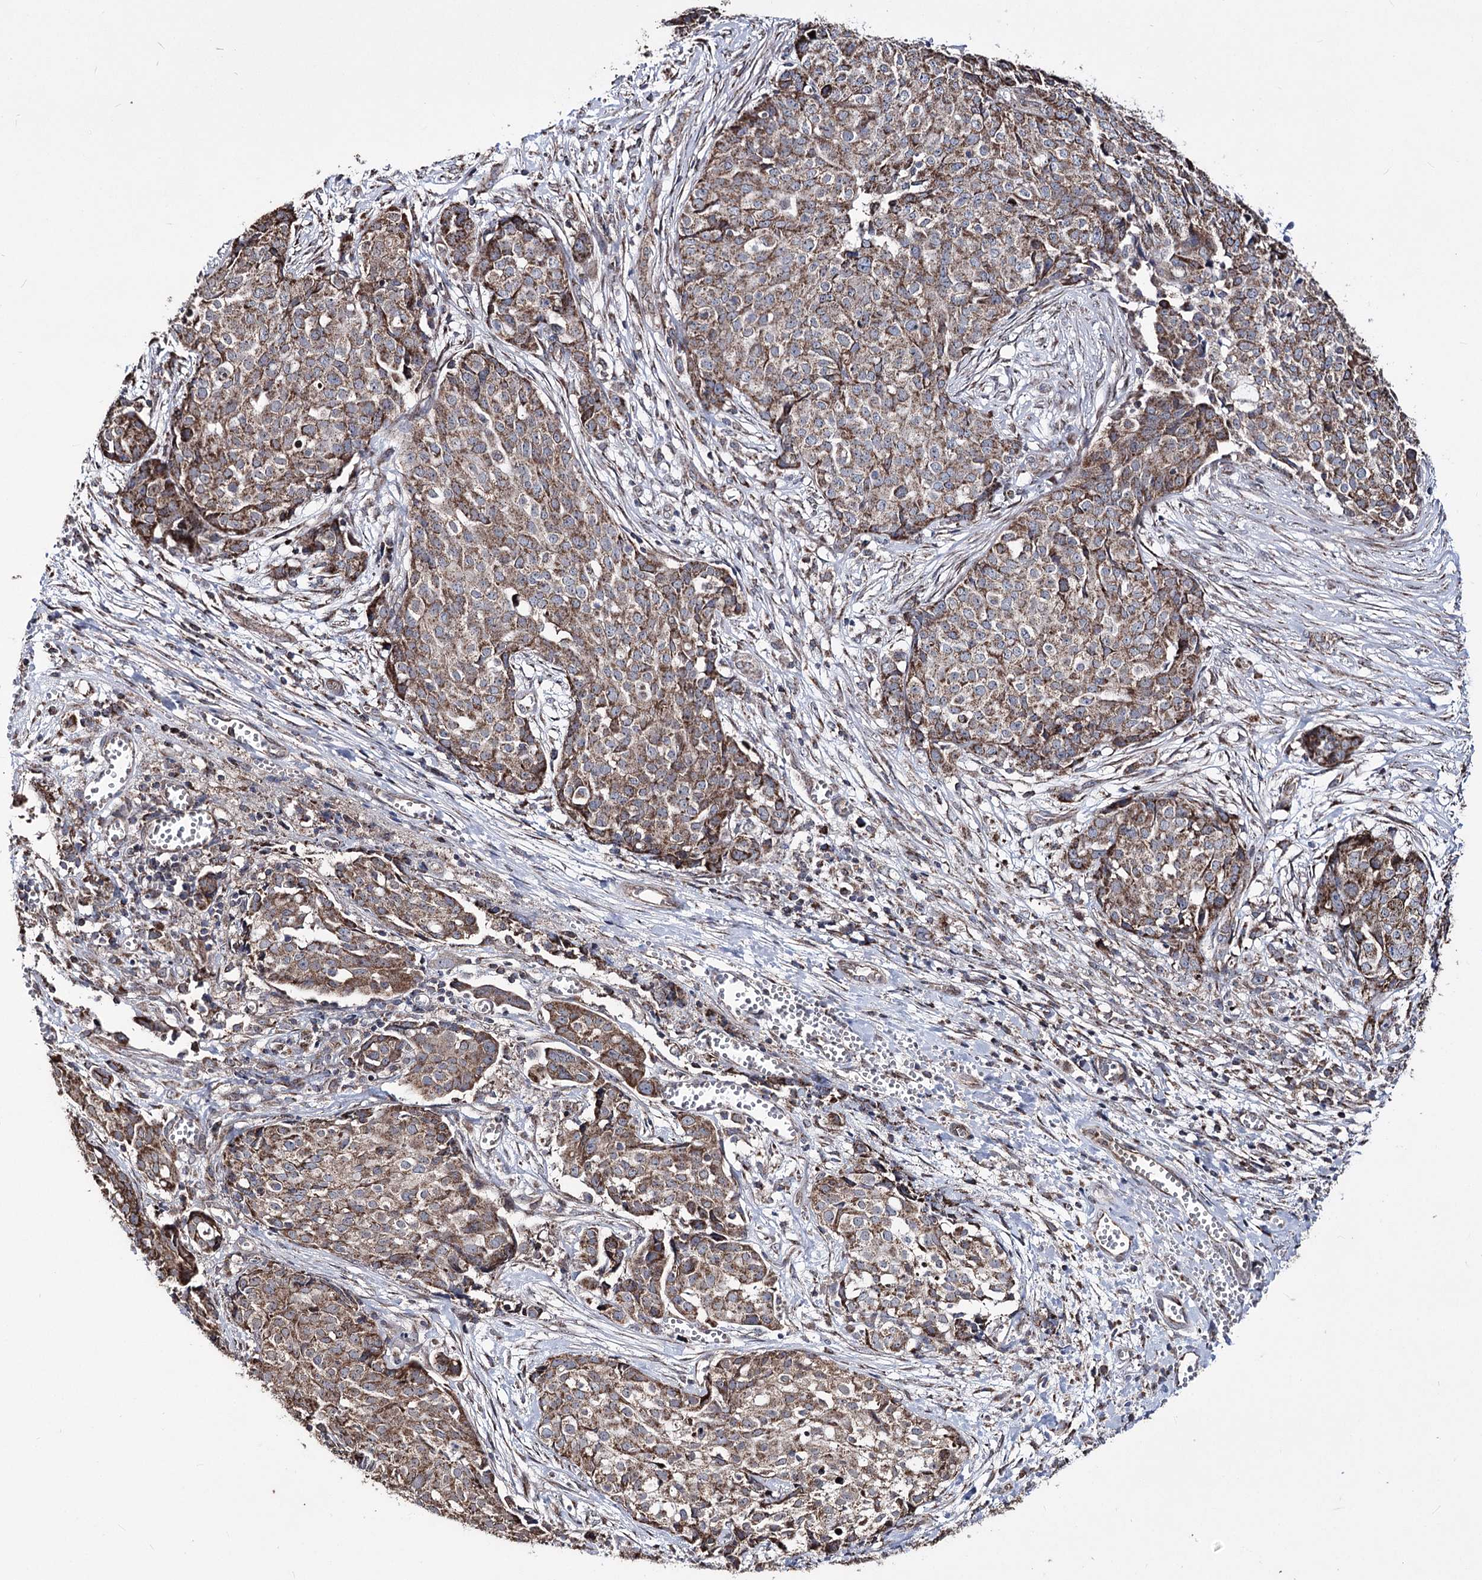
{"staining": {"intensity": "moderate", "quantity": ">75%", "location": "cytoplasmic/membranous"}, "tissue": "ovarian cancer", "cell_type": "Tumor cells", "image_type": "cancer", "snomed": [{"axis": "morphology", "description": "Cystadenocarcinoma, serous, NOS"}, {"axis": "topography", "description": "Soft tissue"}, {"axis": "topography", "description": "Ovary"}], "caption": "Ovarian cancer (serous cystadenocarcinoma) stained with DAB immunohistochemistry shows medium levels of moderate cytoplasmic/membranous expression in about >75% of tumor cells.", "gene": "CREB3L4", "patient": {"sex": "female", "age": 57}}